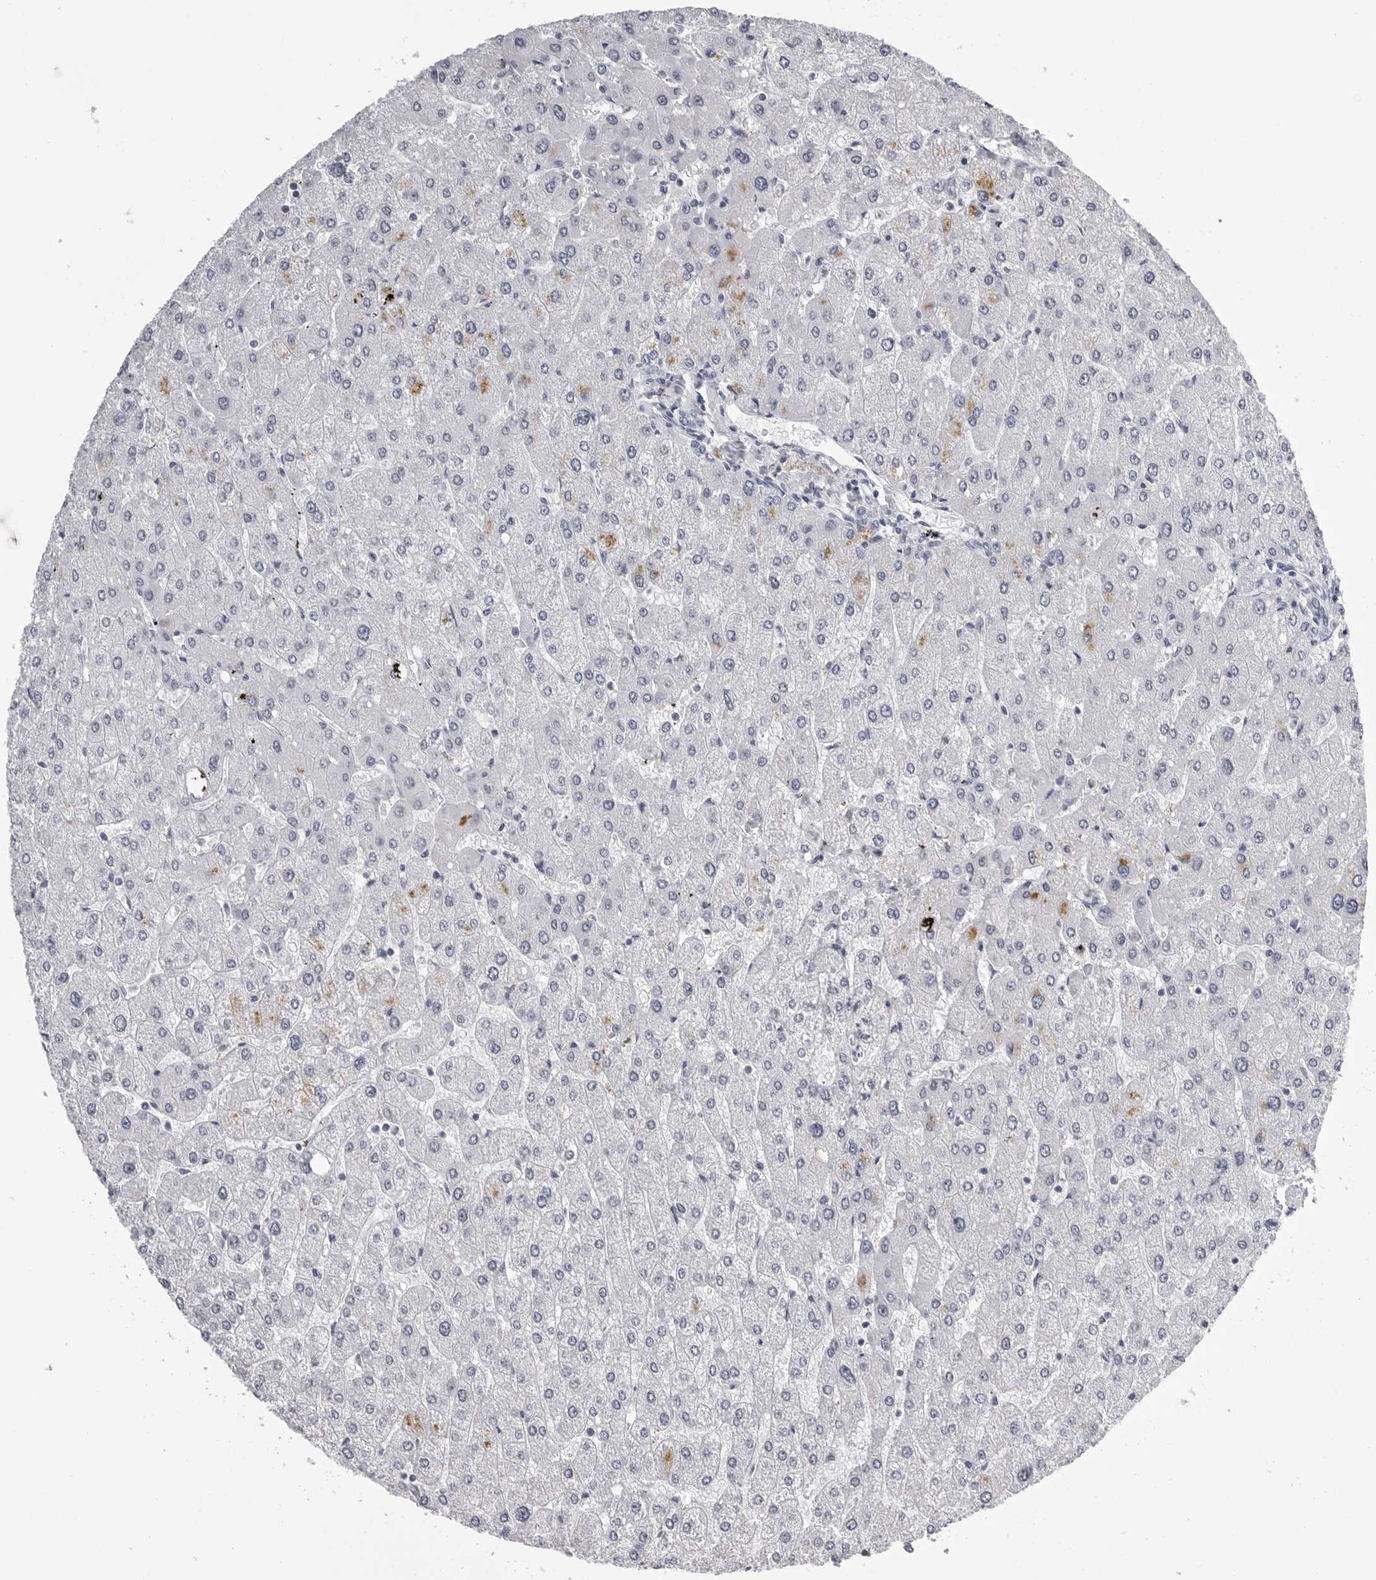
{"staining": {"intensity": "negative", "quantity": "none", "location": "none"}, "tissue": "liver", "cell_type": "Cholangiocytes", "image_type": "normal", "snomed": [{"axis": "morphology", "description": "Normal tissue, NOS"}, {"axis": "topography", "description": "Liver"}], "caption": "This is an IHC image of normal liver. There is no positivity in cholangiocytes.", "gene": "BPIFA1", "patient": {"sex": "male", "age": 55}}